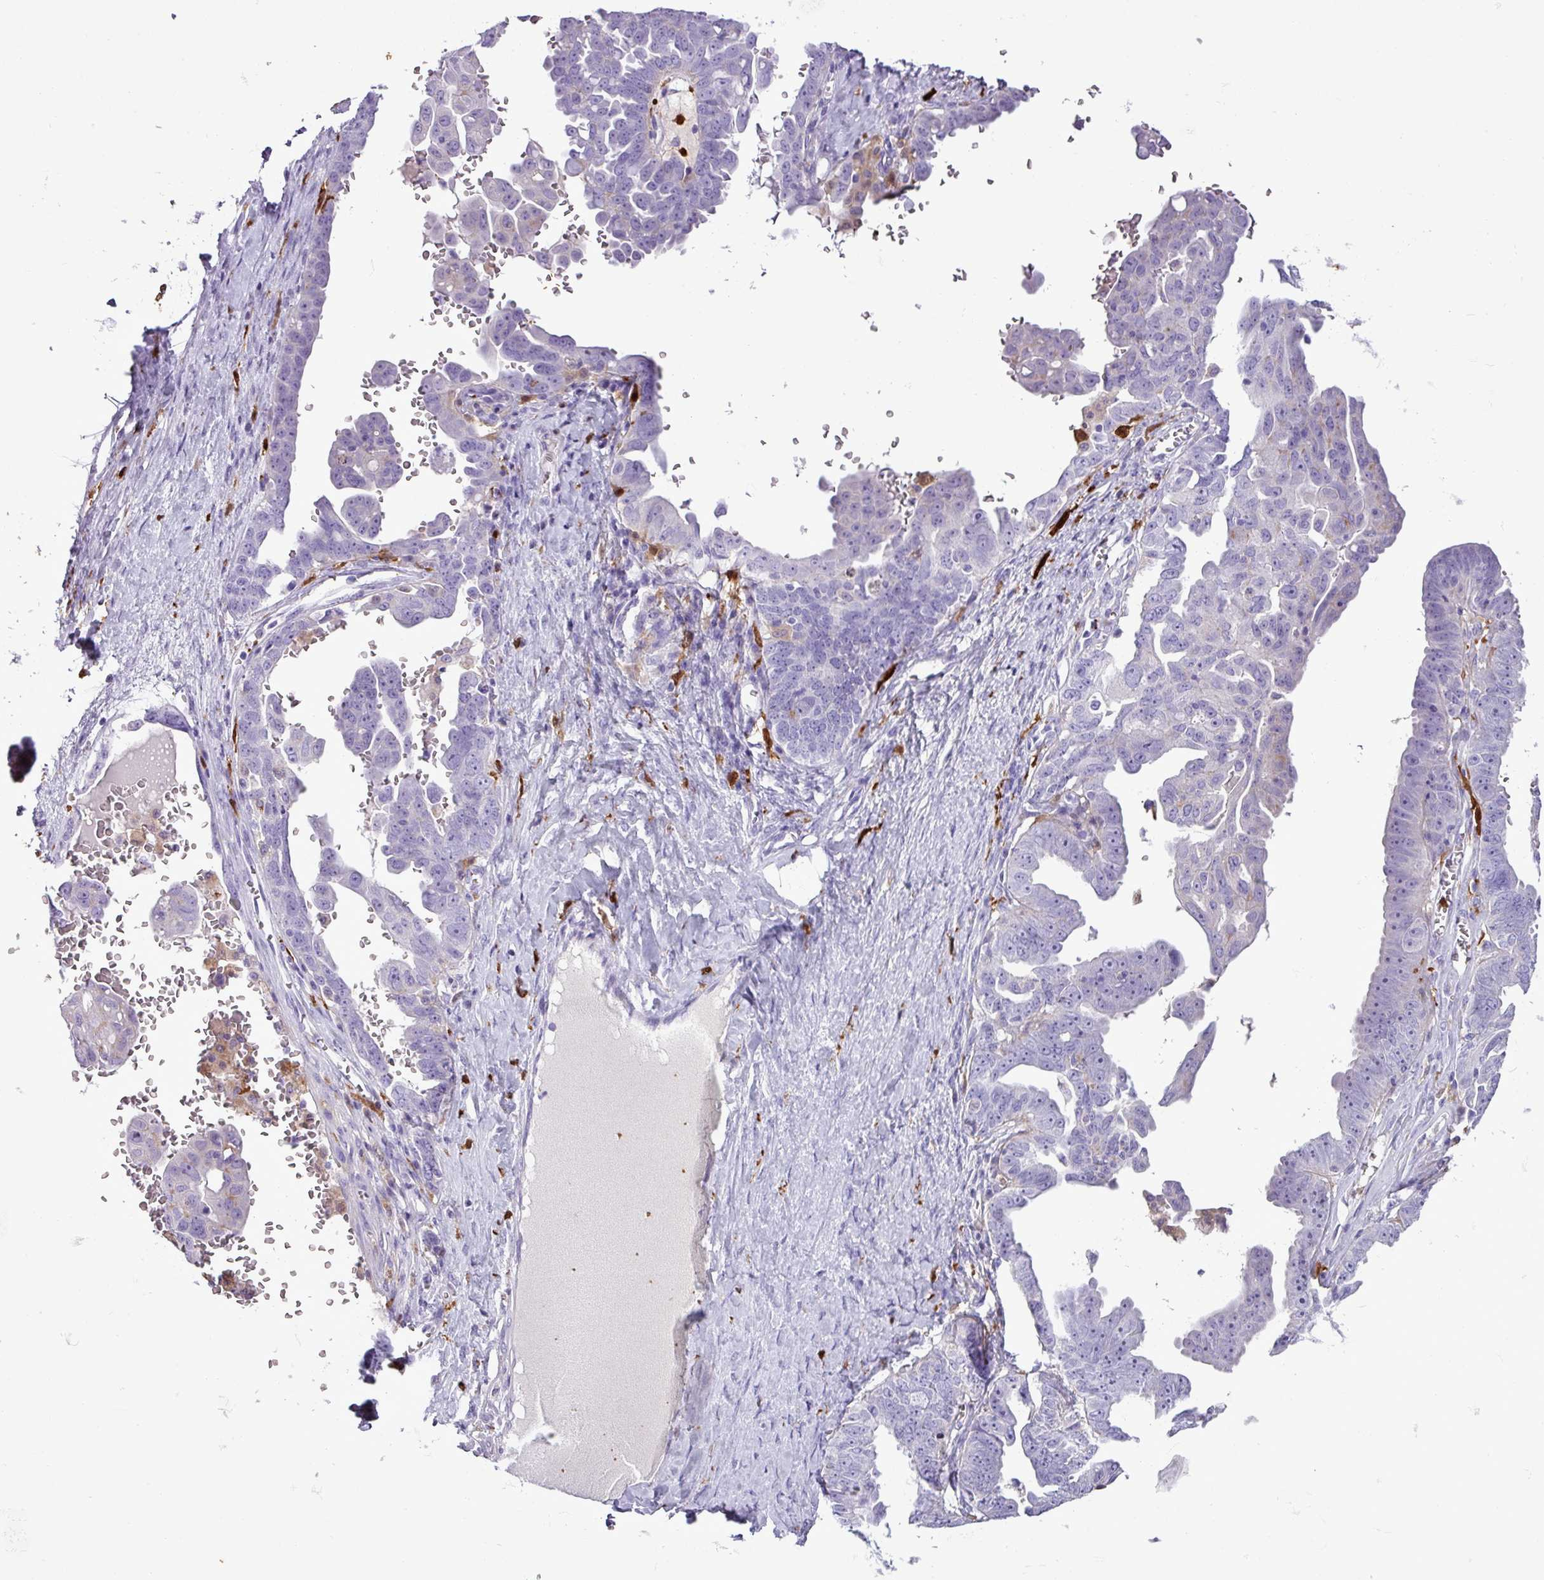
{"staining": {"intensity": "negative", "quantity": "none", "location": "none"}, "tissue": "ovarian cancer", "cell_type": "Tumor cells", "image_type": "cancer", "snomed": [{"axis": "morphology", "description": "Carcinoma, endometroid"}, {"axis": "topography", "description": "Ovary"}], "caption": "This is a image of immunohistochemistry (IHC) staining of ovarian endometroid carcinoma, which shows no staining in tumor cells. Brightfield microscopy of IHC stained with DAB (3,3'-diaminobenzidine) (brown) and hematoxylin (blue), captured at high magnification.", "gene": "TMEM200C", "patient": {"sex": "female", "age": 62}}